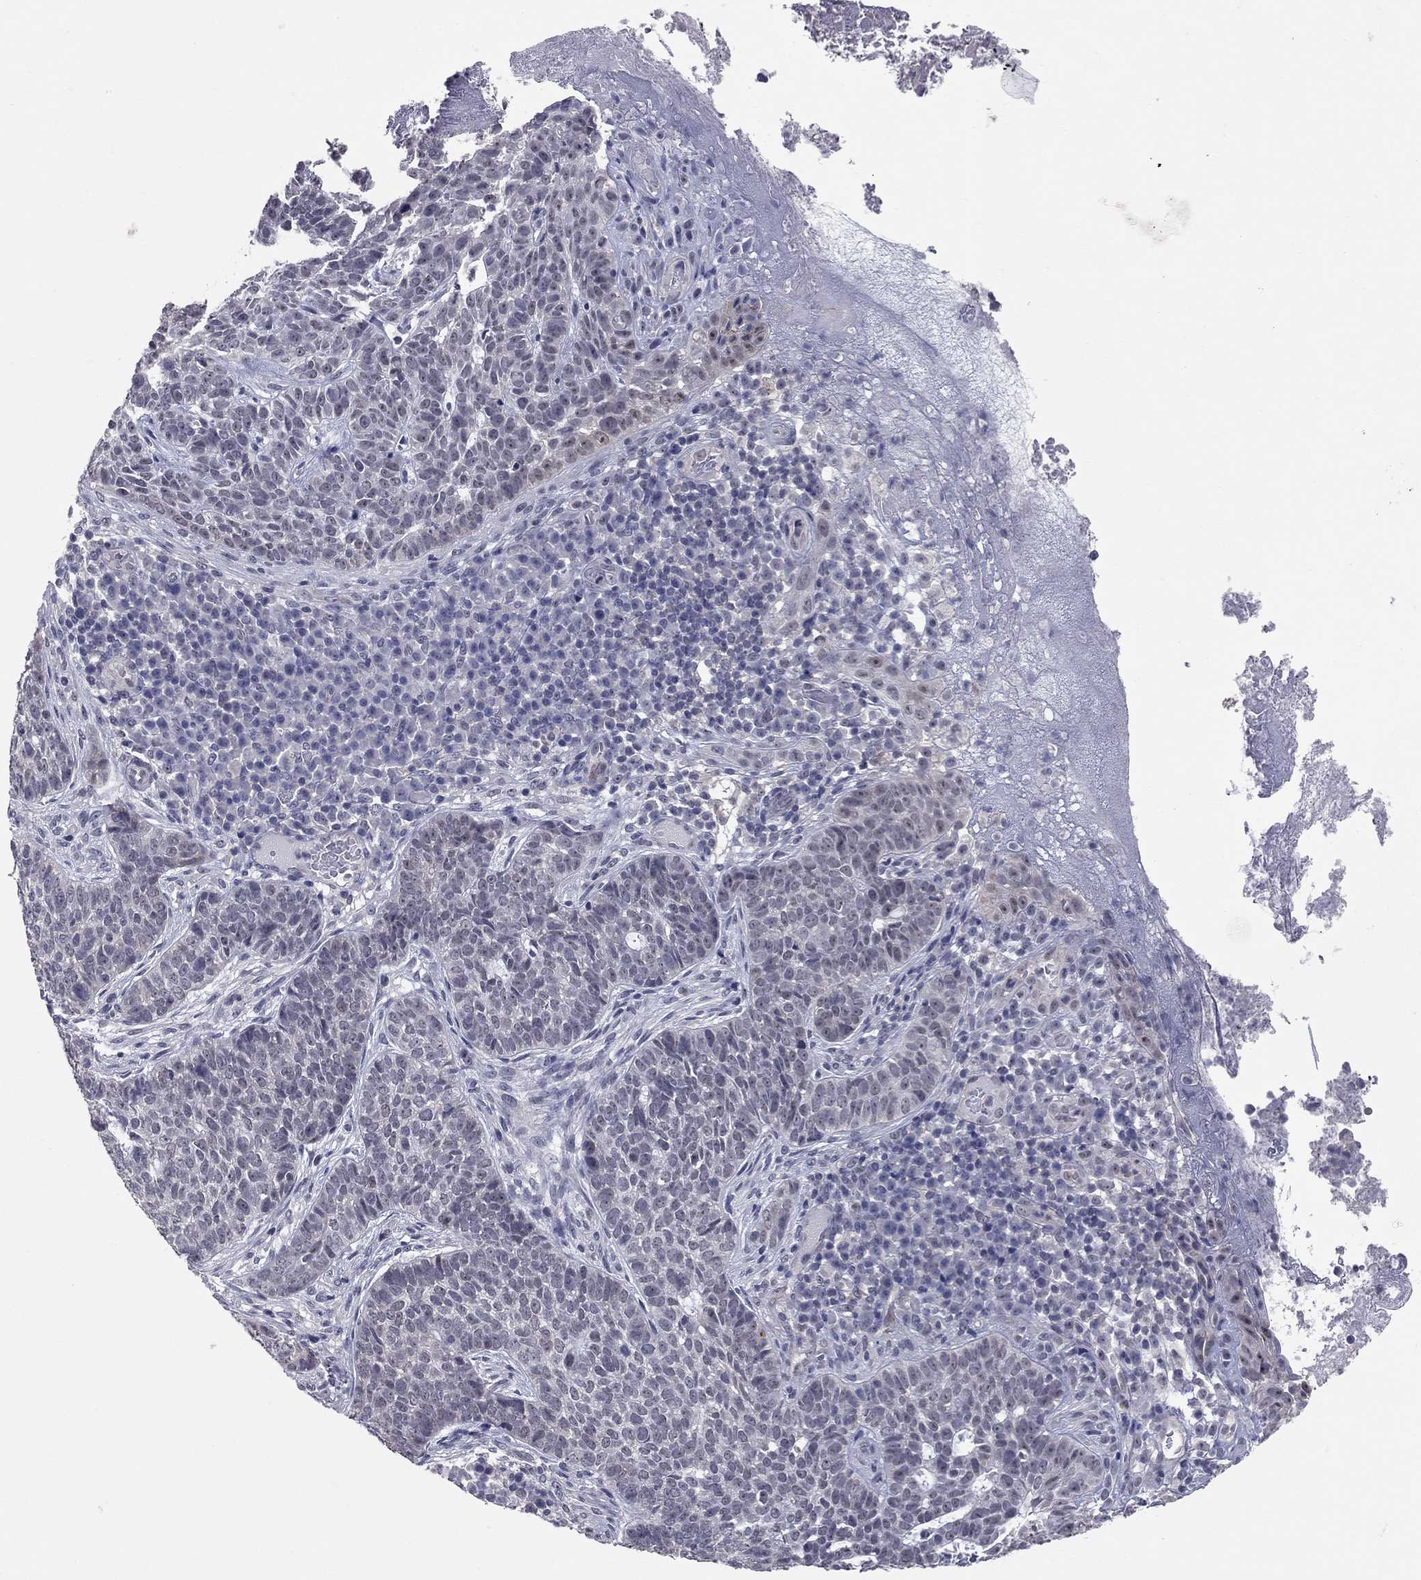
{"staining": {"intensity": "negative", "quantity": "none", "location": "none"}, "tissue": "skin cancer", "cell_type": "Tumor cells", "image_type": "cancer", "snomed": [{"axis": "morphology", "description": "Basal cell carcinoma"}, {"axis": "topography", "description": "Skin"}], "caption": "Immunohistochemical staining of human basal cell carcinoma (skin) exhibits no significant staining in tumor cells.", "gene": "SHOC2", "patient": {"sex": "female", "age": 69}}